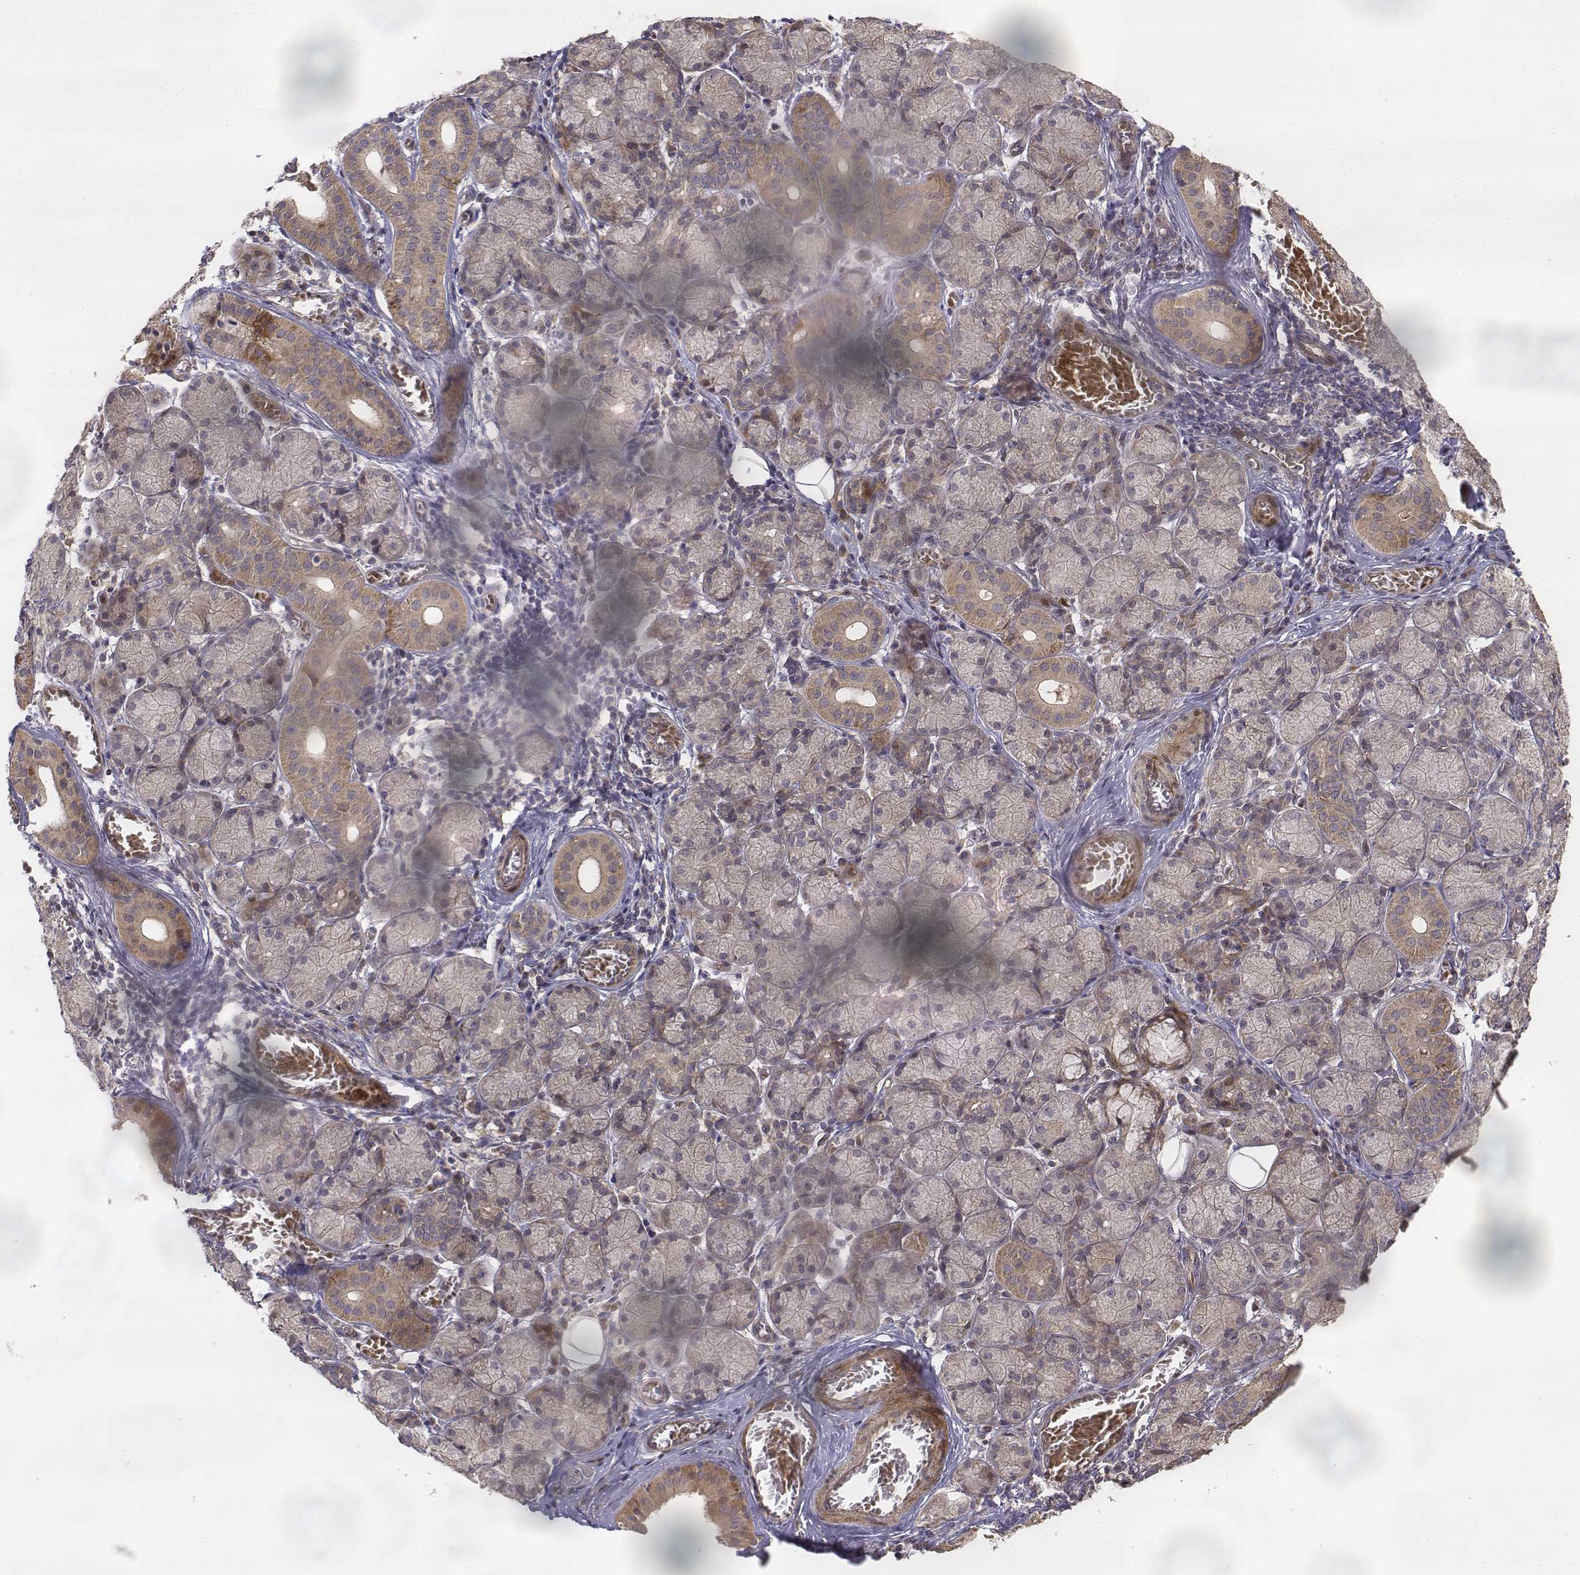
{"staining": {"intensity": "moderate", "quantity": "<25%", "location": "cytoplasmic/membranous"}, "tissue": "salivary gland", "cell_type": "Glandular cells", "image_type": "normal", "snomed": [{"axis": "morphology", "description": "Normal tissue, NOS"}, {"axis": "topography", "description": "Salivary gland"}, {"axis": "topography", "description": "Peripheral nerve tissue"}], "caption": "This is a histology image of immunohistochemistry (IHC) staining of normal salivary gland, which shows moderate positivity in the cytoplasmic/membranous of glandular cells.", "gene": "FBXO21", "patient": {"sex": "female", "age": 24}}